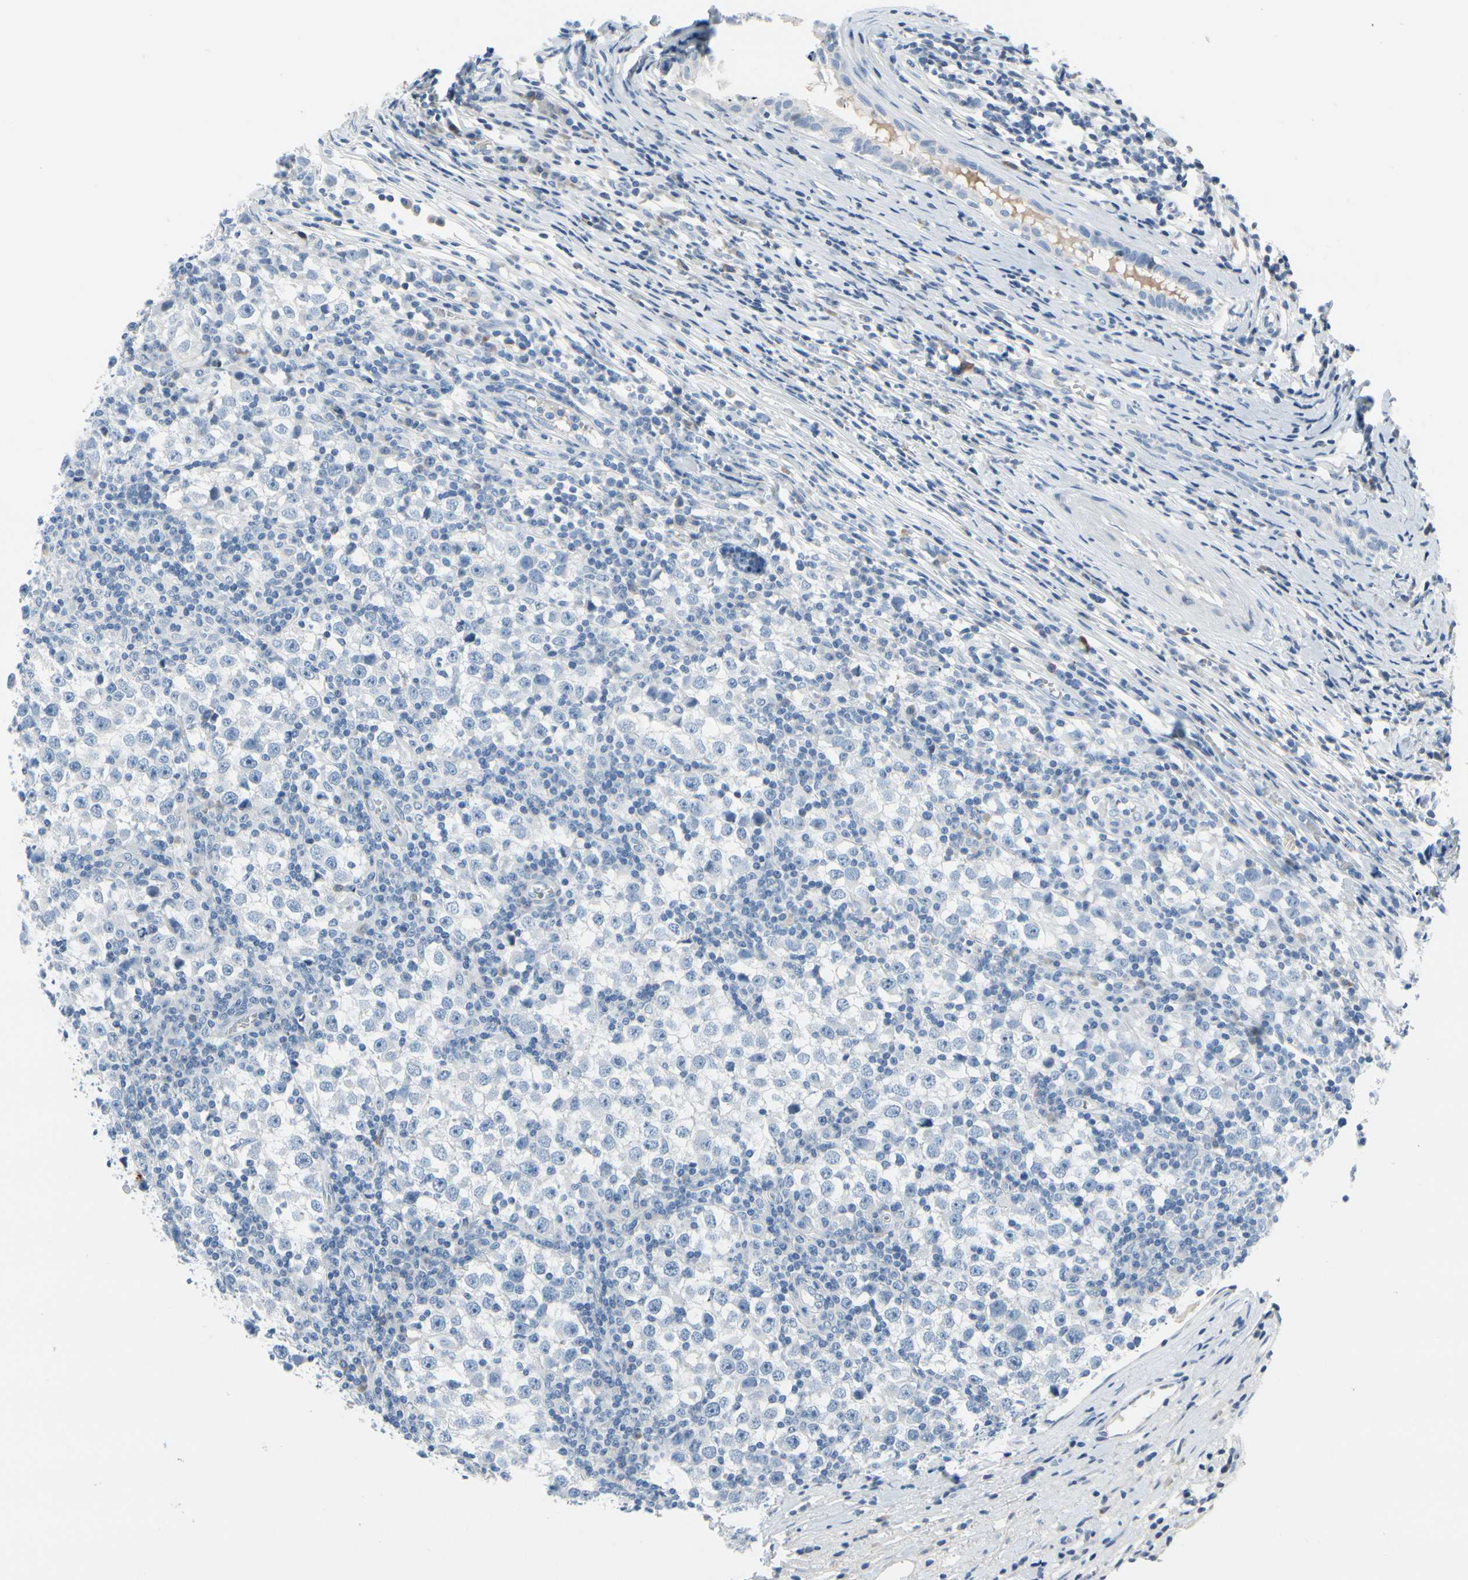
{"staining": {"intensity": "negative", "quantity": "none", "location": "none"}, "tissue": "testis cancer", "cell_type": "Tumor cells", "image_type": "cancer", "snomed": [{"axis": "morphology", "description": "Seminoma, NOS"}, {"axis": "topography", "description": "Testis"}], "caption": "High power microscopy photomicrograph of an immunohistochemistry histopathology image of seminoma (testis), revealing no significant staining in tumor cells.", "gene": "MUC5B", "patient": {"sex": "male", "age": 65}}